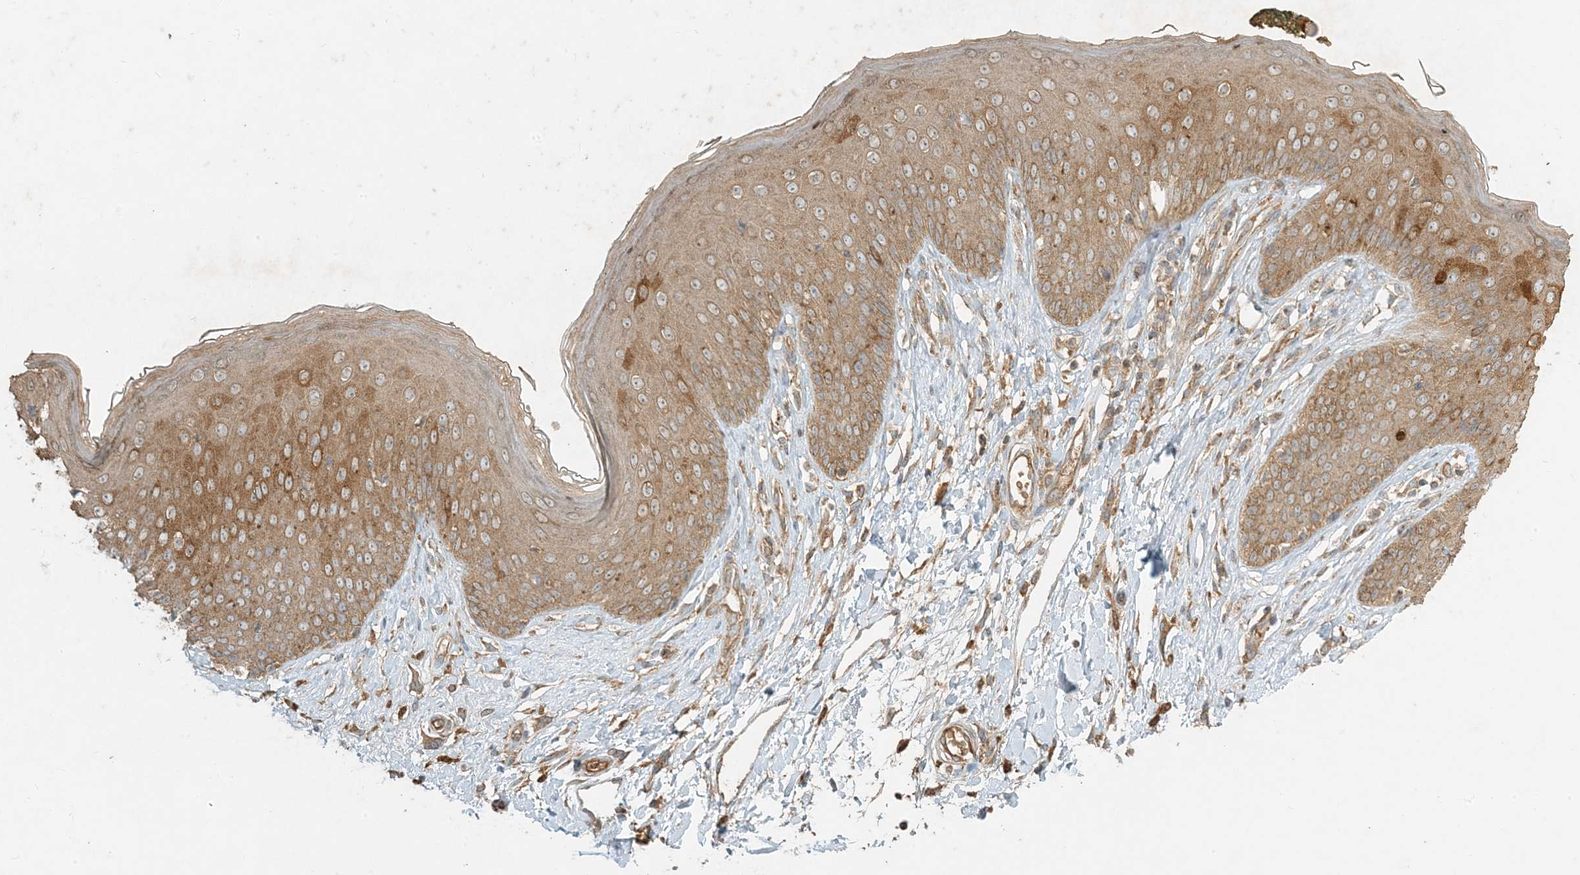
{"staining": {"intensity": "moderate", "quantity": ">75%", "location": "cytoplasmic/membranous"}, "tissue": "skin", "cell_type": "Epidermal cells", "image_type": "normal", "snomed": [{"axis": "morphology", "description": "Normal tissue, NOS"}, {"axis": "morphology", "description": "Squamous cell carcinoma, NOS"}, {"axis": "topography", "description": "Vulva"}], "caption": "Immunohistochemistry (IHC) photomicrograph of normal skin stained for a protein (brown), which demonstrates medium levels of moderate cytoplasmic/membranous expression in approximately >75% of epidermal cells.", "gene": "MCOLN1", "patient": {"sex": "female", "age": 85}}